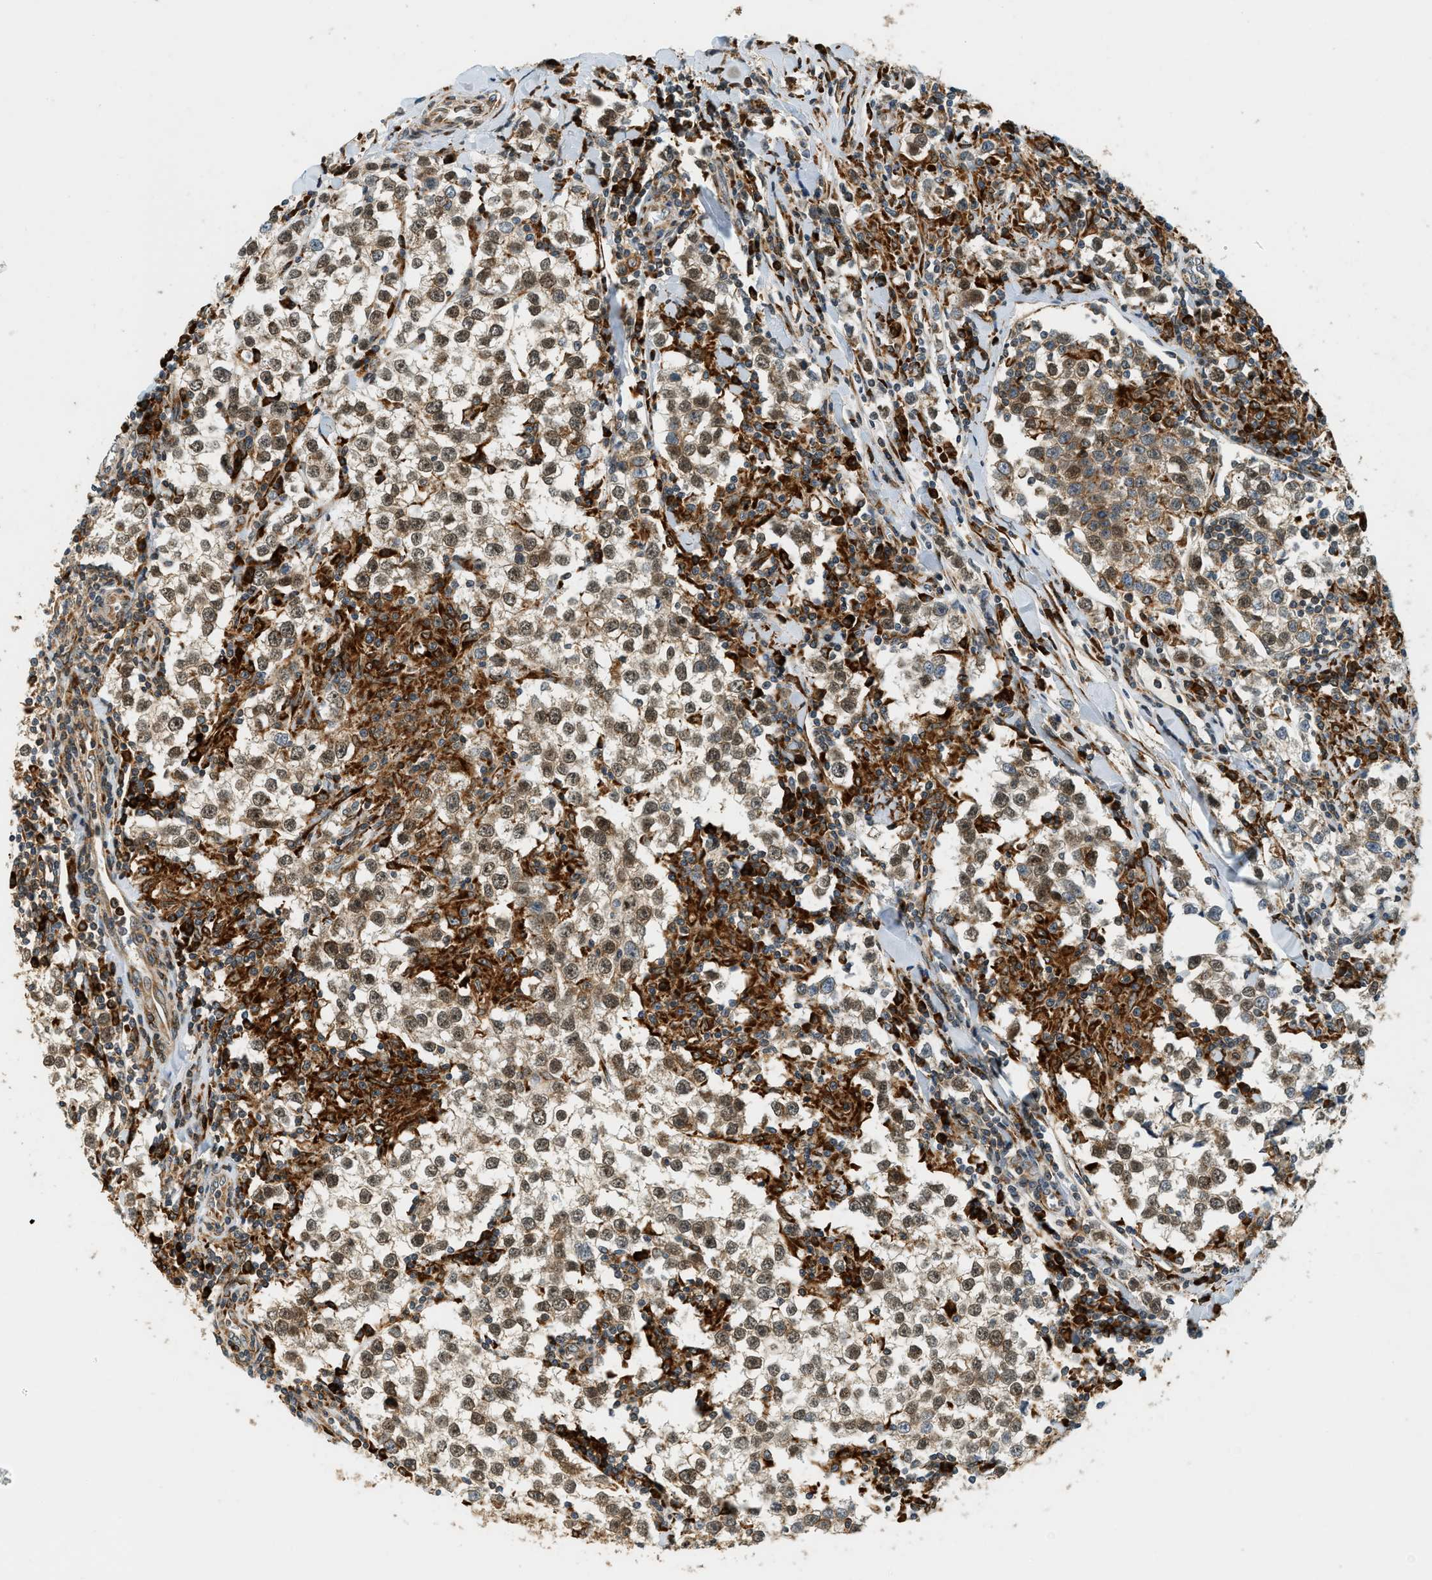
{"staining": {"intensity": "moderate", "quantity": ">75%", "location": "cytoplasmic/membranous,nuclear"}, "tissue": "testis cancer", "cell_type": "Tumor cells", "image_type": "cancer", "snomed": [{"axis": "morphology", "description": "Seminoma, NOS"}, {"axis": "morphology", "description": "Carcinoma, Embryonal, NOS"}, {"axis": "topography", "description": "Testis"}], "caption": "Immunohistochemistry of human seminoma (testis) demonstrates medium levels of moderate cytoplasmic/membranous and nuclear staining in about >75% of tumor cells. (DAB (3,3'-diaminobenzidine) = brown stain, brightfield microscopy at high magnification).", "gene": "SEMA4D", "patient": {"sex": "male", "age": 36}}